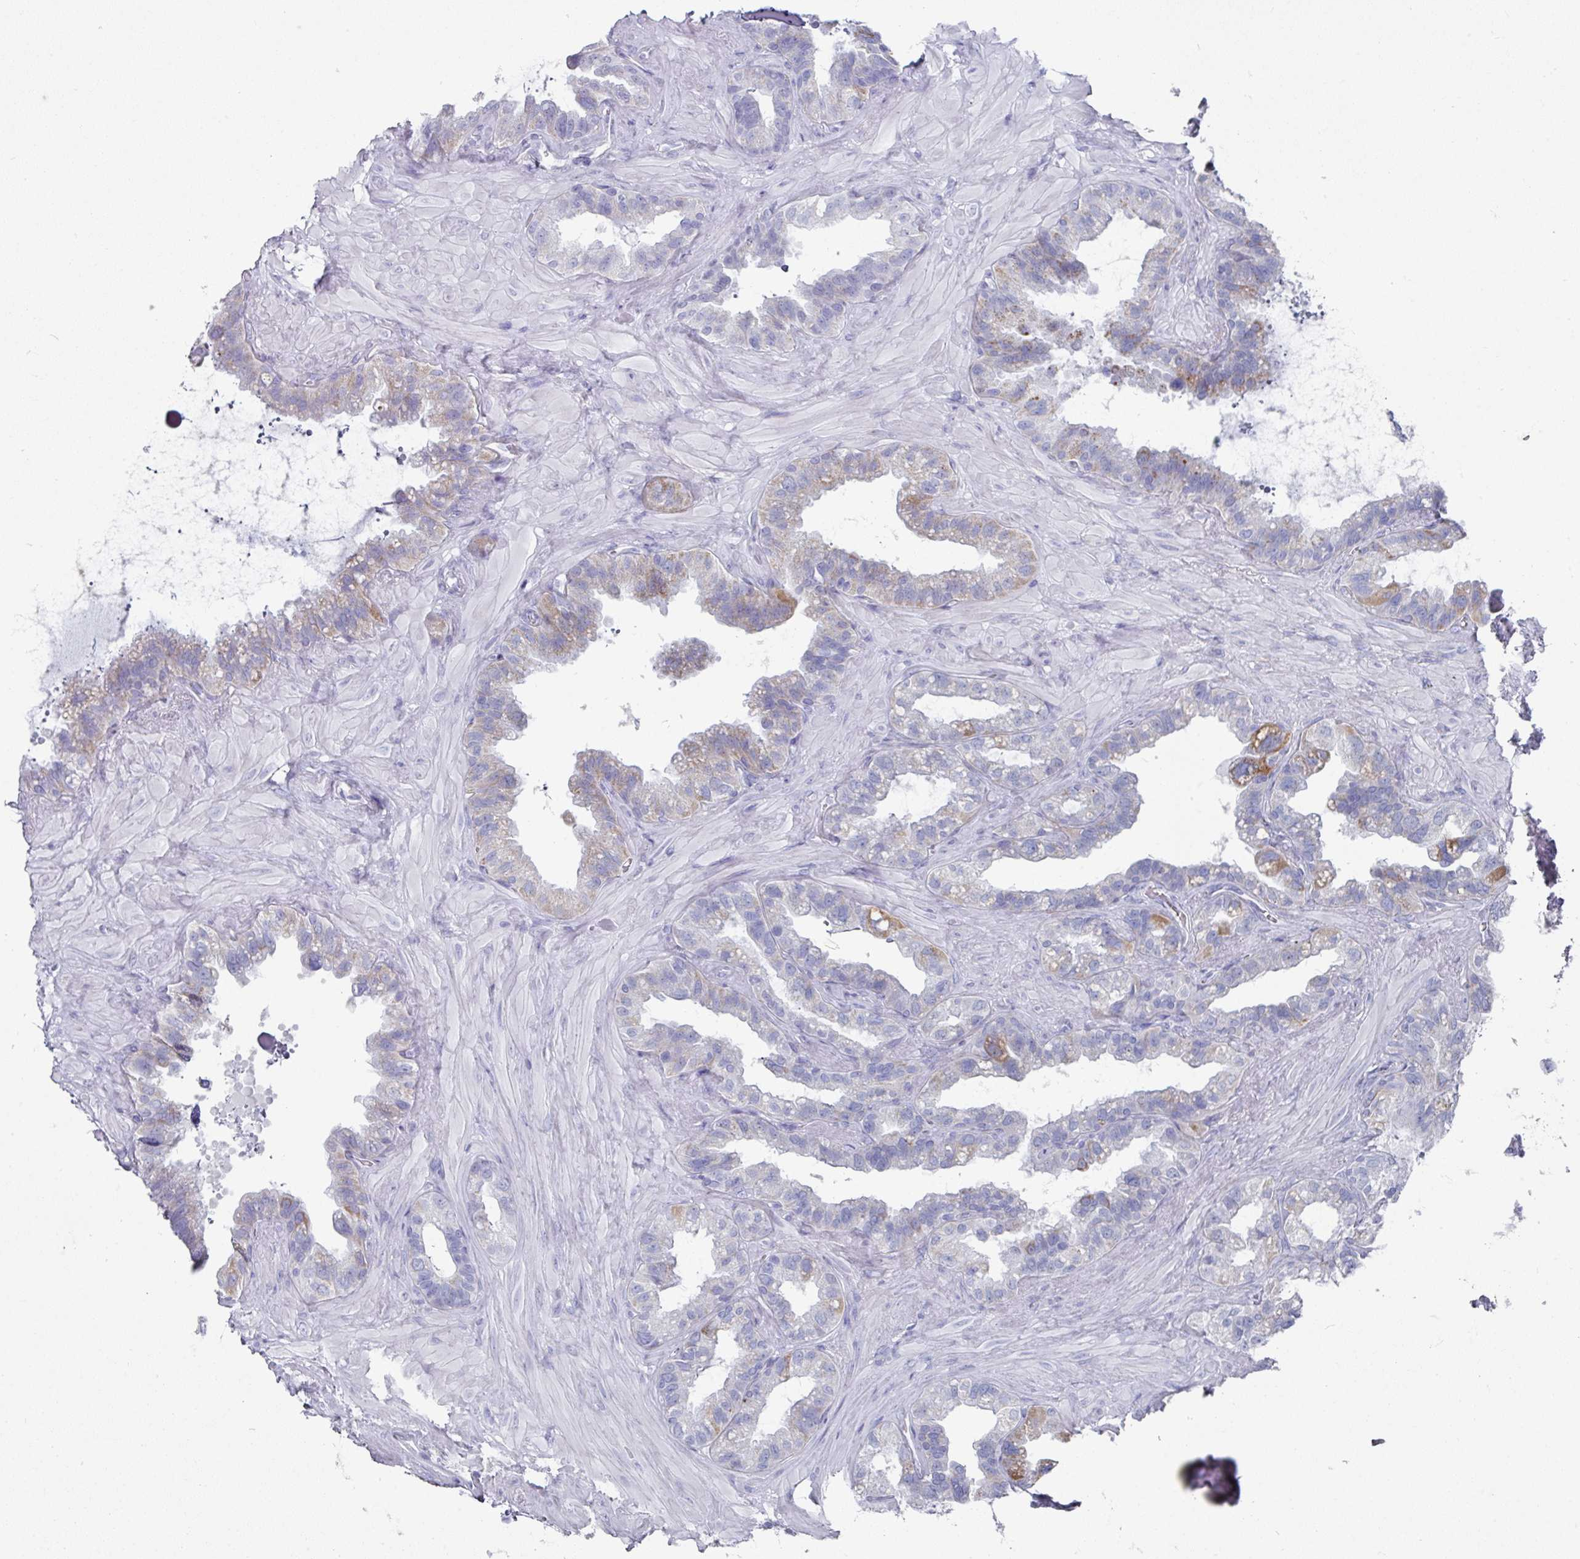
{"staining": {"intensity": "moderate", "quantity": "<25%", "location": "cytoplasmic/membranous"}, "tissue": "seminal vesicle", "cell_type": "Glandular cells", "image_type": "normal", "snomed": [{"axis": "morphology", "description": "Normal tissue, NOS"}, {"axis": "topography", "description": "Seminal veicle"}, {"axis": "topography", "description": "Peripheral nerve tissue"}], "caption": "An immunohistochemistry photomicrograph of normal tissue is shown. Protein staining in brown labels moderate cytoplasmic/membranous positivity in seminal vesicle within glandular cells.", "gene": "SETBP1", "patient": {"sex": "male", "age": 76}}